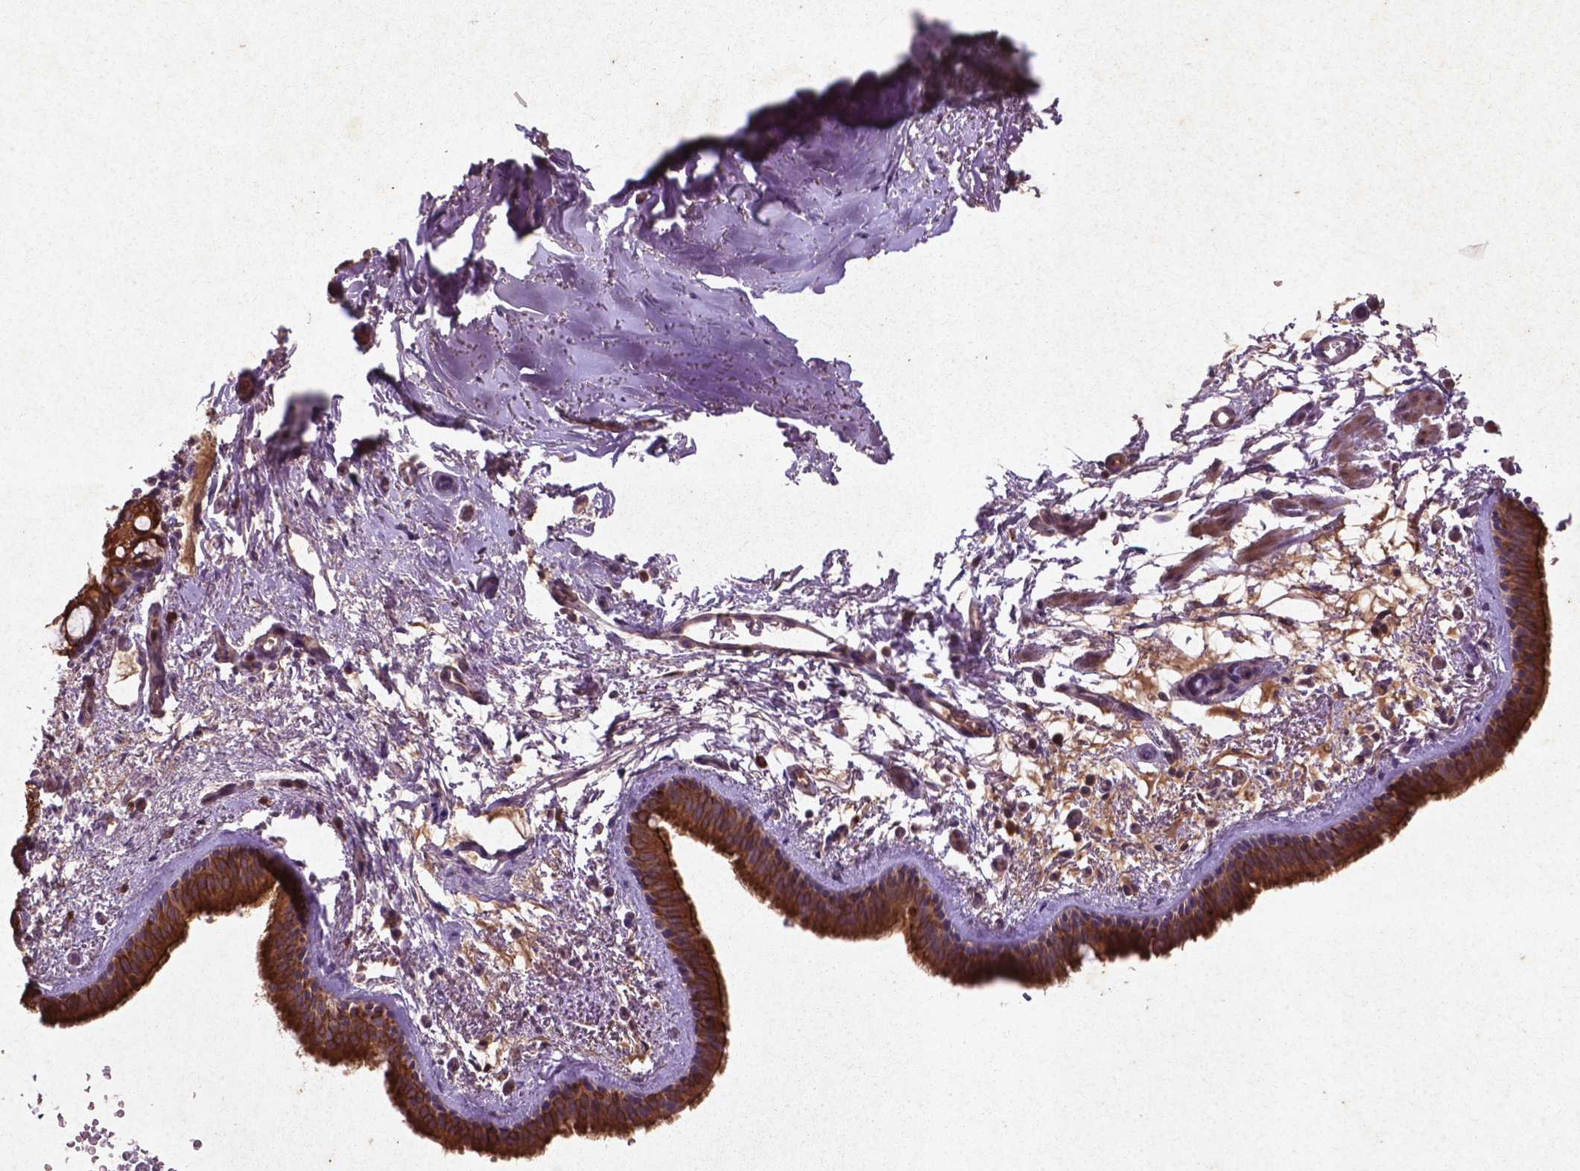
{"staining": {"intensity": "strong", "quantity": ">75%", "location": "cytoplasmic/membranous"}, "tissue": "bronchus", "cell_type": "Respiratory epithelial cells", "image_type": "normal", "snomed": [{"axis": "morphology", "description": "Normal tissue, NOS"}, {"axis": "topography", "description": "Bronchus"}], "caption": "Protein expression analysis of benign human bronchus reveals strong cytoplasmic/membranous staining in approximately >75% of respiratory epithelial cells.", "gene": "COQ2", "patient": {"sex": "female", "age": 61}}